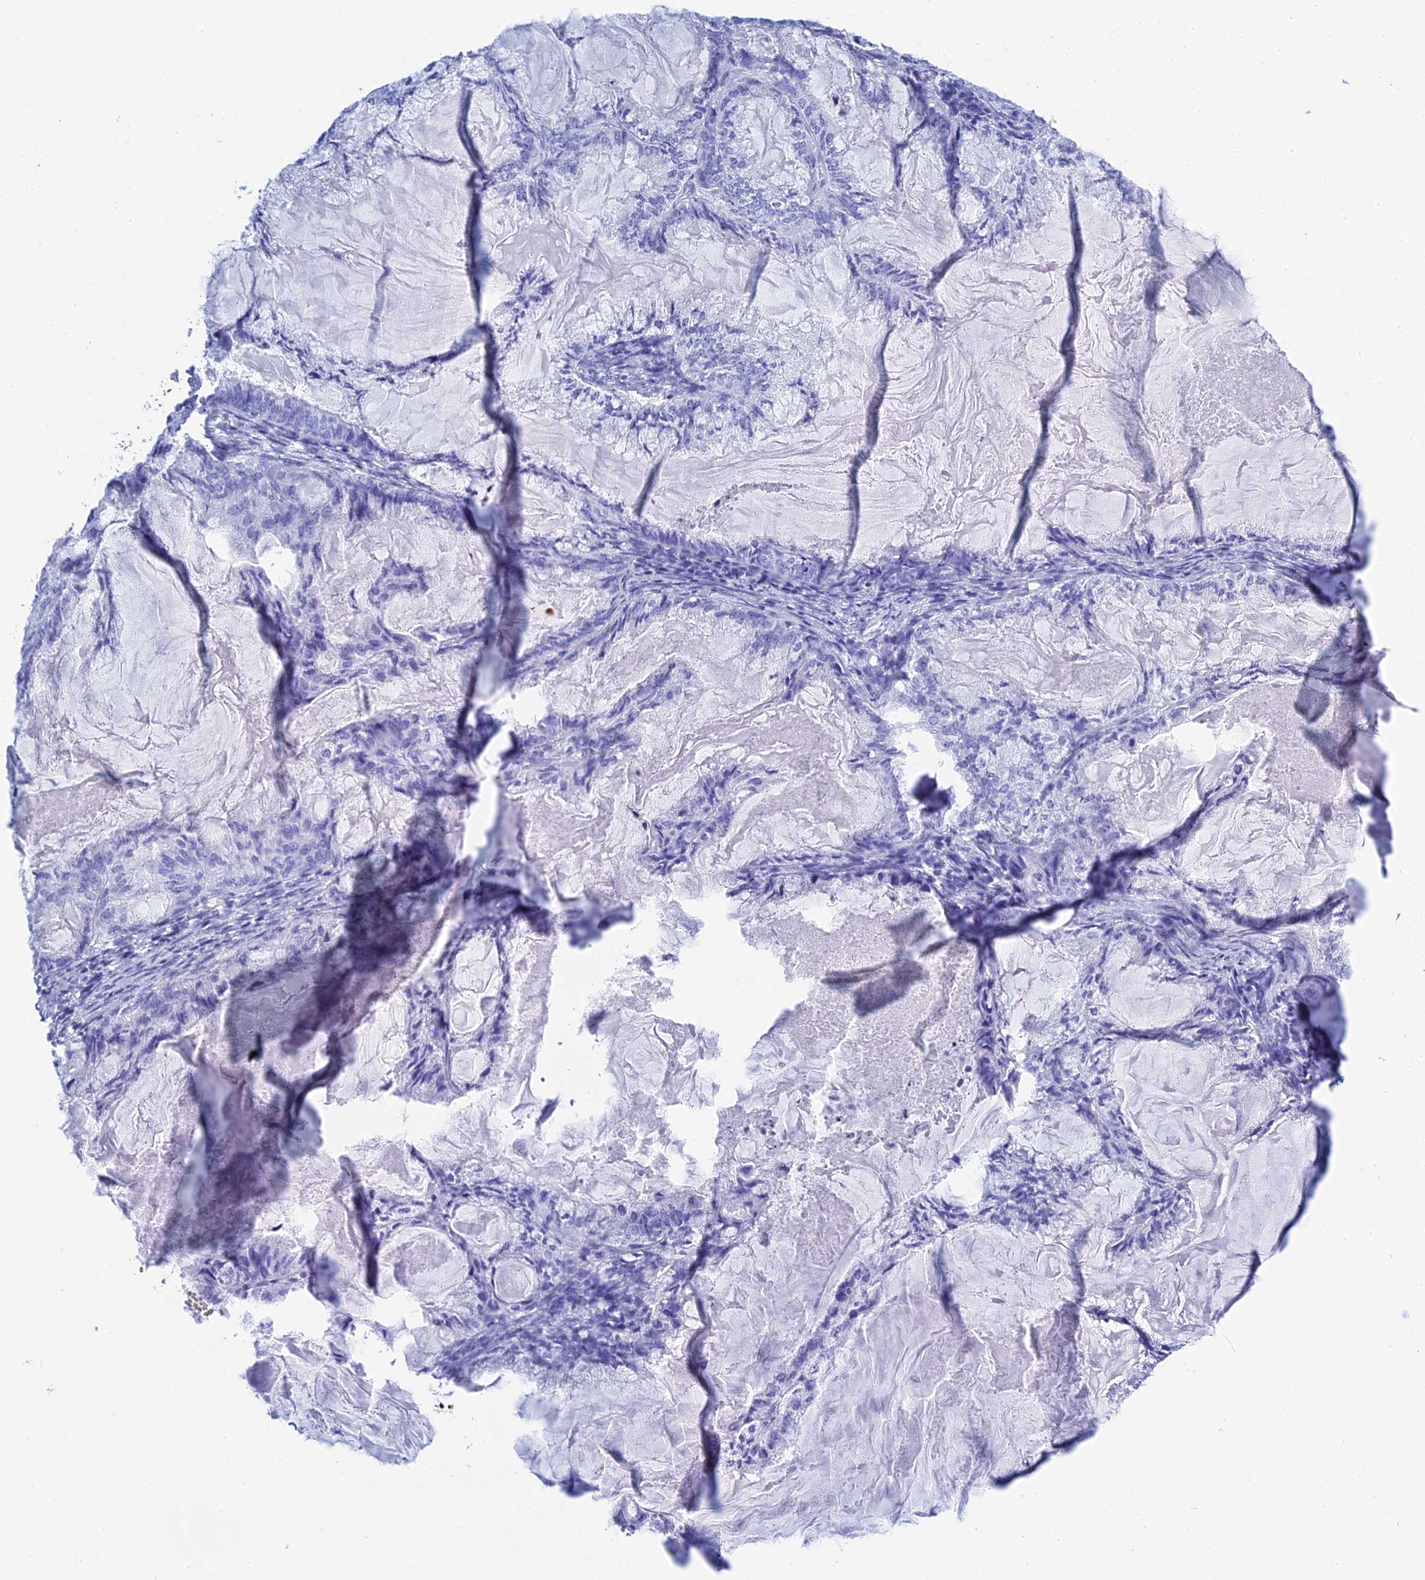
{"staining": {"intensity": "negative", "quantity": "none", "location": "none"}, "tissue": "endometrial cancer", "cell_type": "Tumor cells", "image_type": "cancer", "snomed": [{"axis": "morphology", "description": "Adenocarcinoma, NOS"}, {"axis": "topography", "description": "Endometrium"}], "caption": "This is an IHC image of human adenocarcinoma (endometrial). There is no expression in tumor cells.", "gene": "TEX101", "patient": {"sex": "female", "age": 86}}